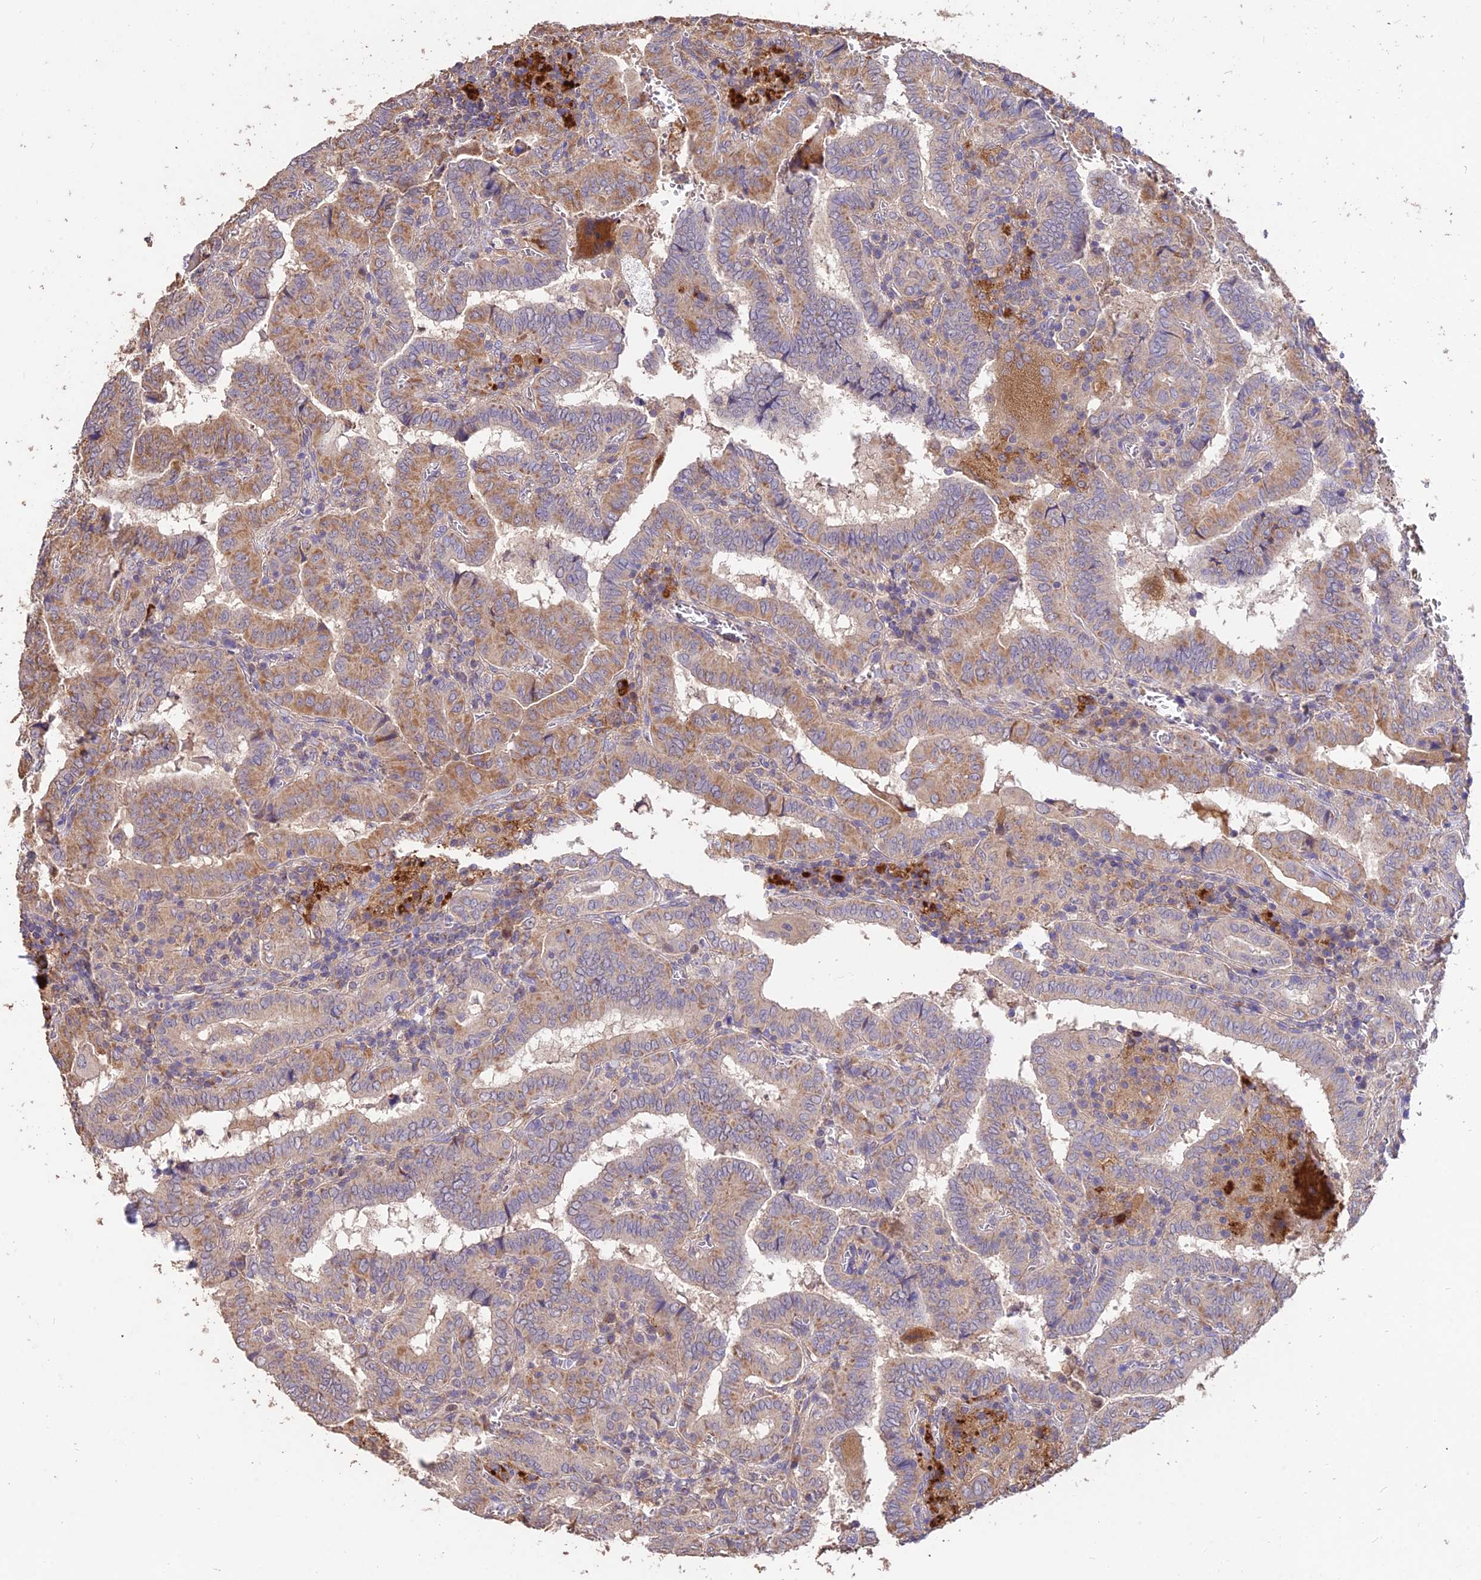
{"staining": {"intensity": "moderate", "quantity": "25%-75%", "location": "cytoplasmic/membranous"}, "tissue": "thyroid cancer", "cell_type": "Tumor cells", "image_type": "cancer", "snomed": [{"axis": "morphology", "description": "Papillary adenocarcinoma, NOS"}, {"axis": "topography", "description": "Thyroid gland"}], "caption": "Human thyroid cancer stained with a brown dye shows moderate cytoplasmic/membranous positive expression in approximately 25%-75% of tumor cells.", "gene": "SDHD", "patient": {"sex": "female", "age": 72}}